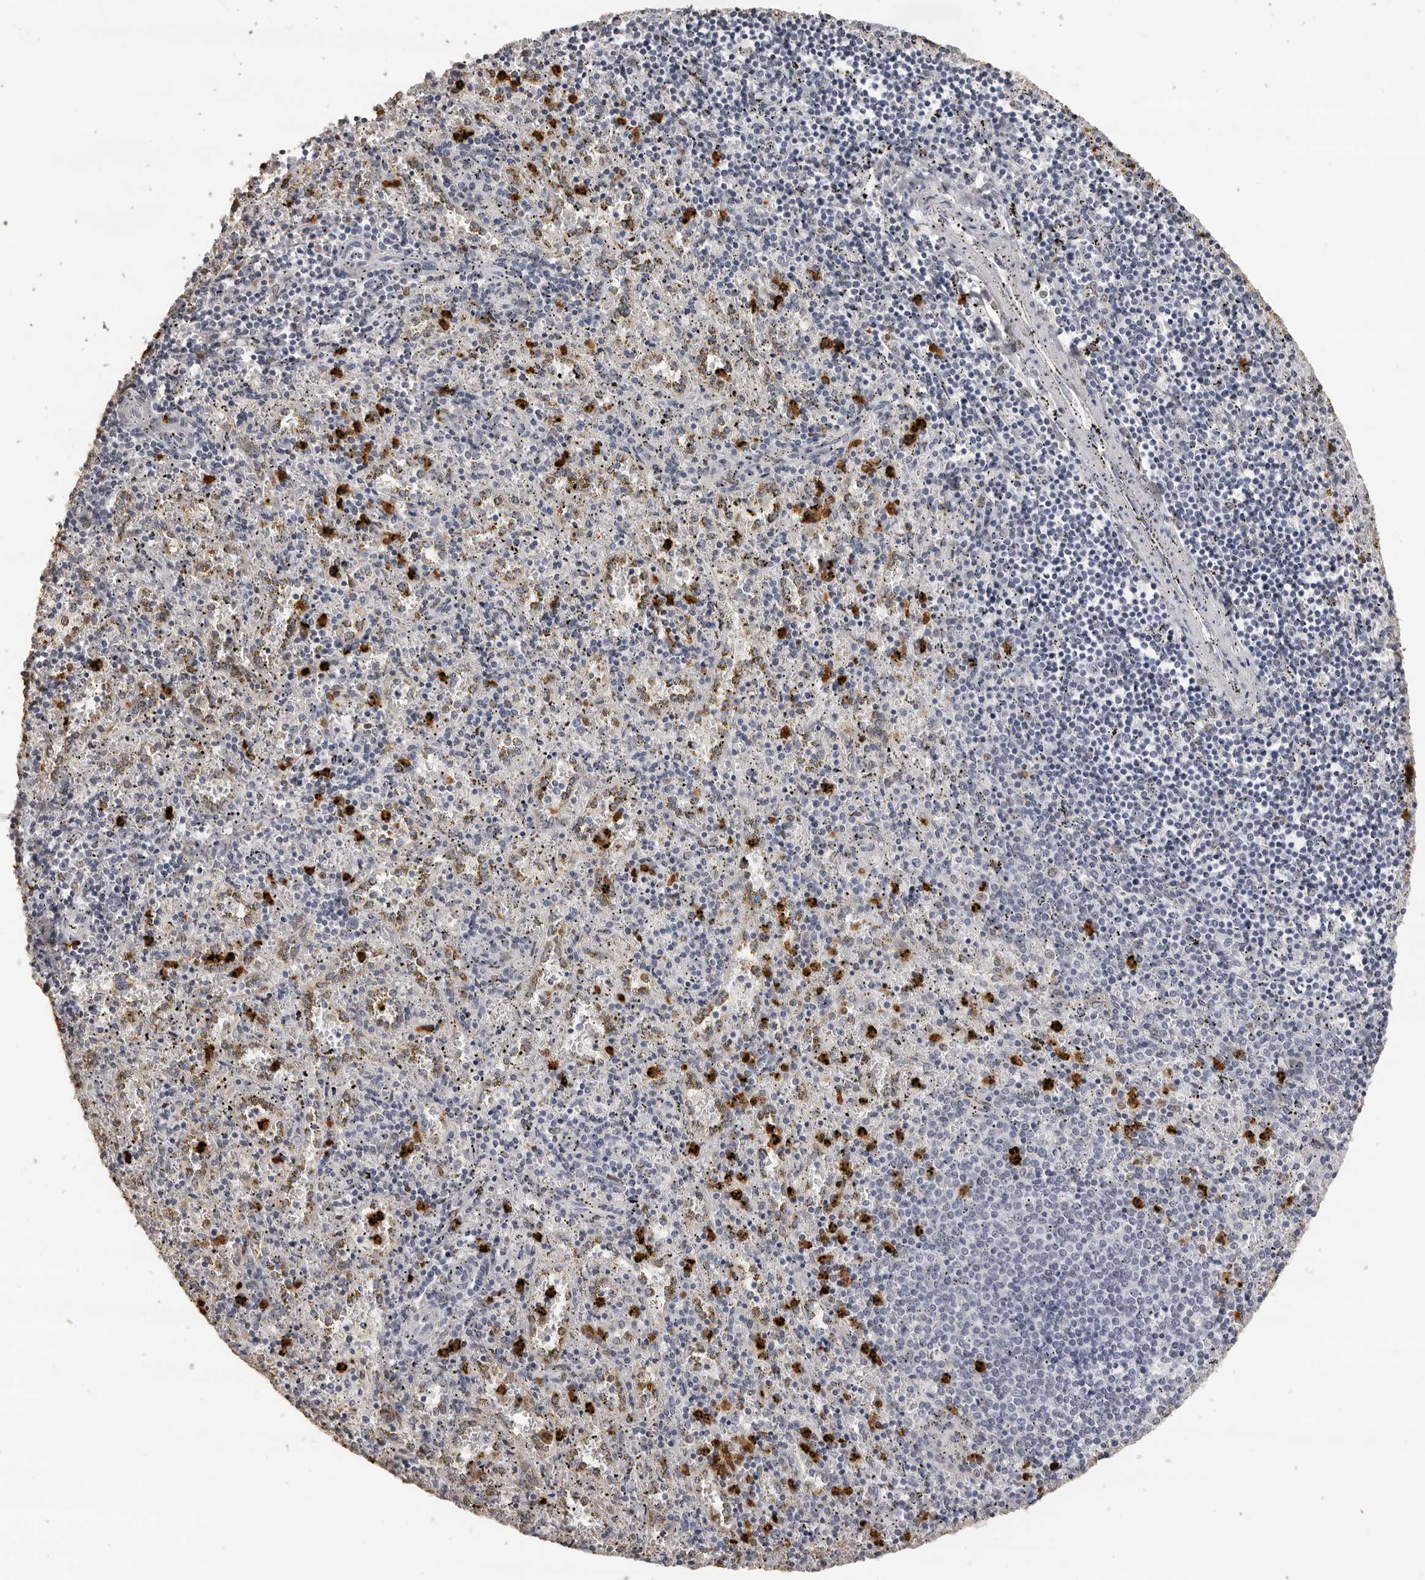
{"staining": {"intensity": "strong", "quantity": "25%-75%", "location": "cytoplasmic/membranous,nuclear"}, "tissue": "spleen", "cell_type": "Cells in red pulp", "image_type": "normal", "snomed": [{"axis": "morphology", "description": "Normal tissue, NOS"}, {"axis": "topography", "description": "Spleen"}], "caption": "Immunohistochemistry (IHC) histopathology image of benign human spleen stained for a protein (brown), which shows high levels of strong cytoplasmic/membranous,nuclear positivity in approximately 25%-75% of cells in red pulp.", "gene": "IL31", "patient": {"sex": "male", "age": 11}}